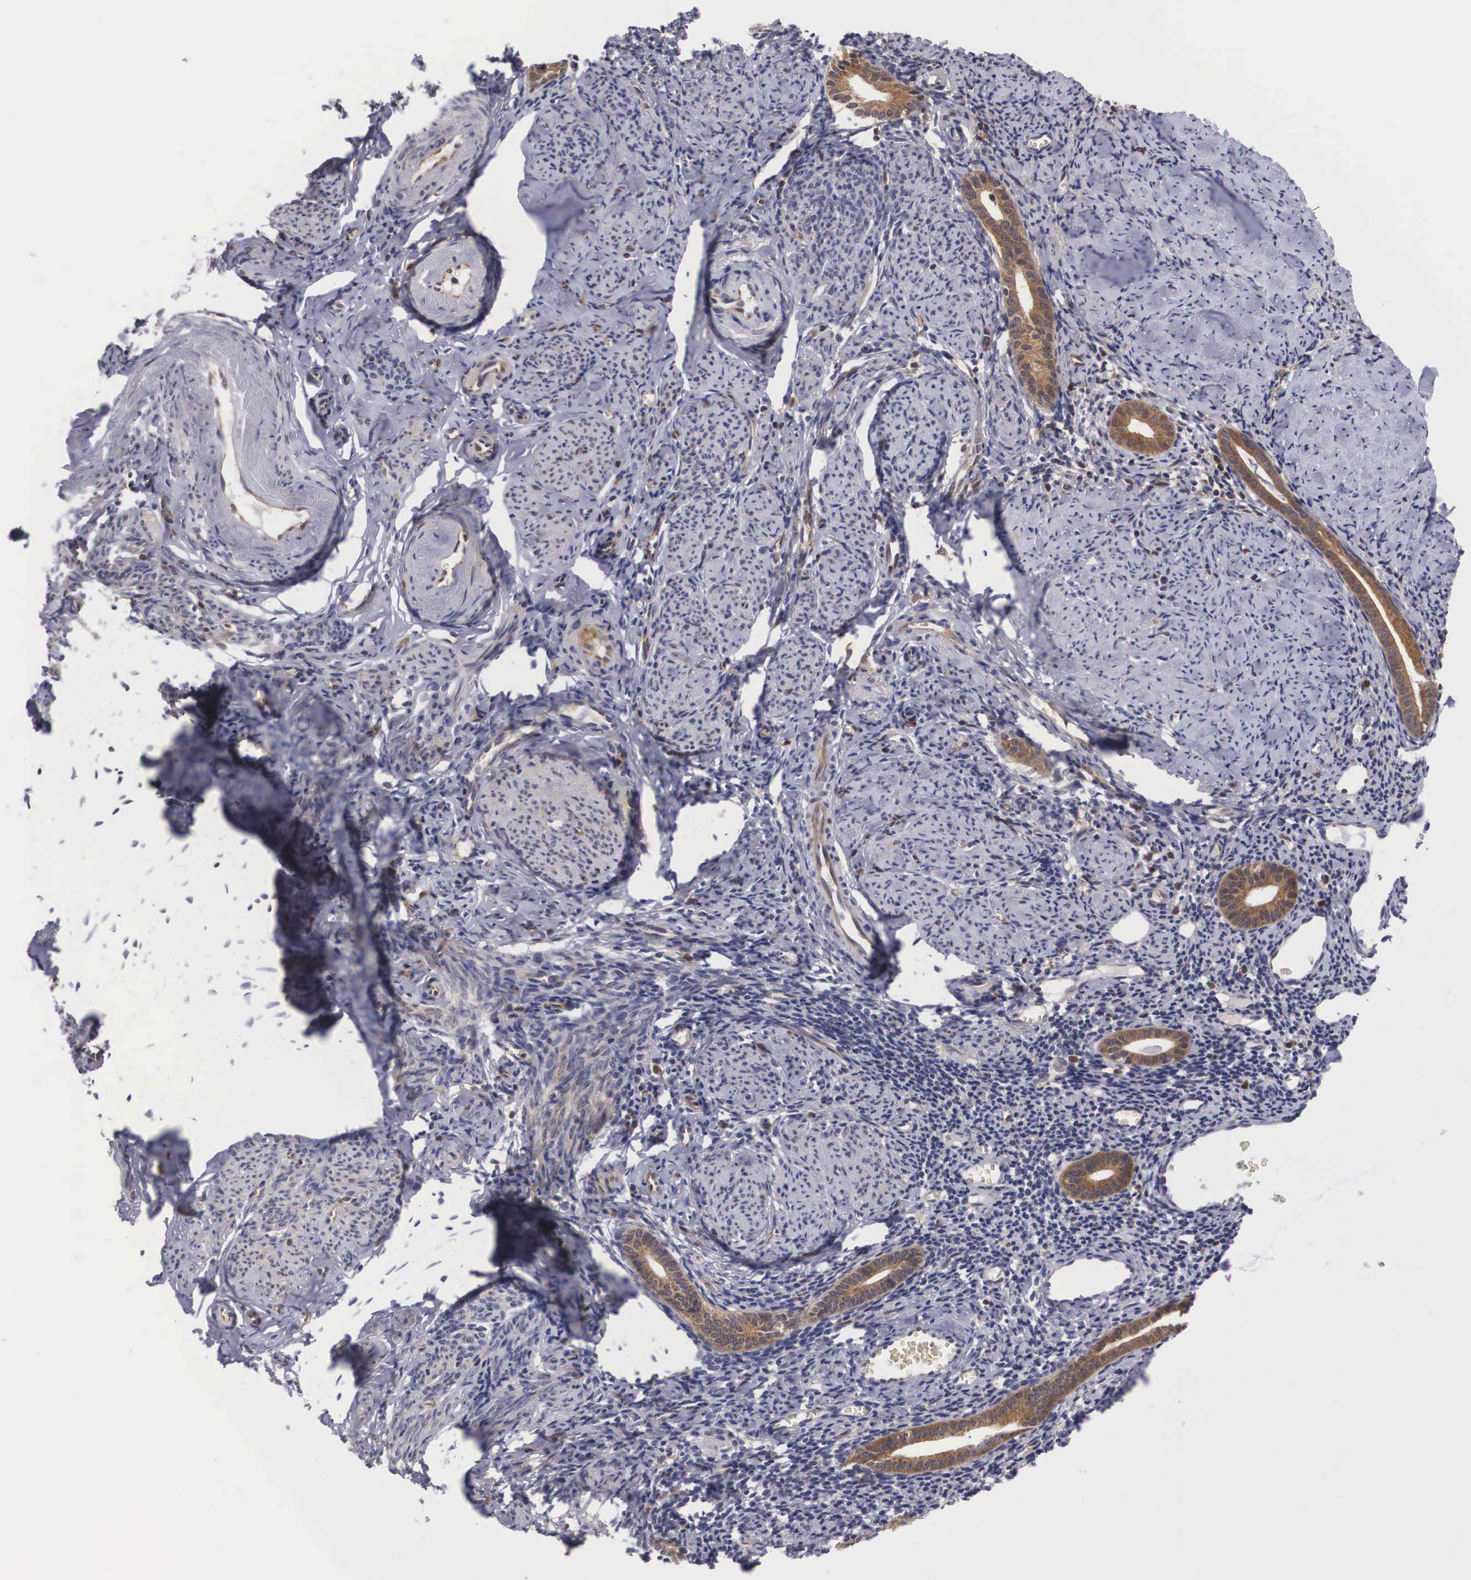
{"staining": {"intensity": "weak", "quantity": "<25%", "location": "cytoplasmic/membranous,nuclear"}, "tissue": "endometrium", "cell_type": "Cells in endometrial stroma", "image_type": "normal", "snomed": [{"axis": "morphology", "description": "Normal tissue, NOS"}, {"axis": "morphology", "description": "Neoplasm, benign, NOS"}, {"axis": "topography", "description": "Uterus"}], "caption": "IHC micrograph of normal endometrium stained for a protein (brown), which shows no positivity in cells in endometrial stroma.", "gene": "ADSL", "patient": {"sex": "female", "age": 55}}